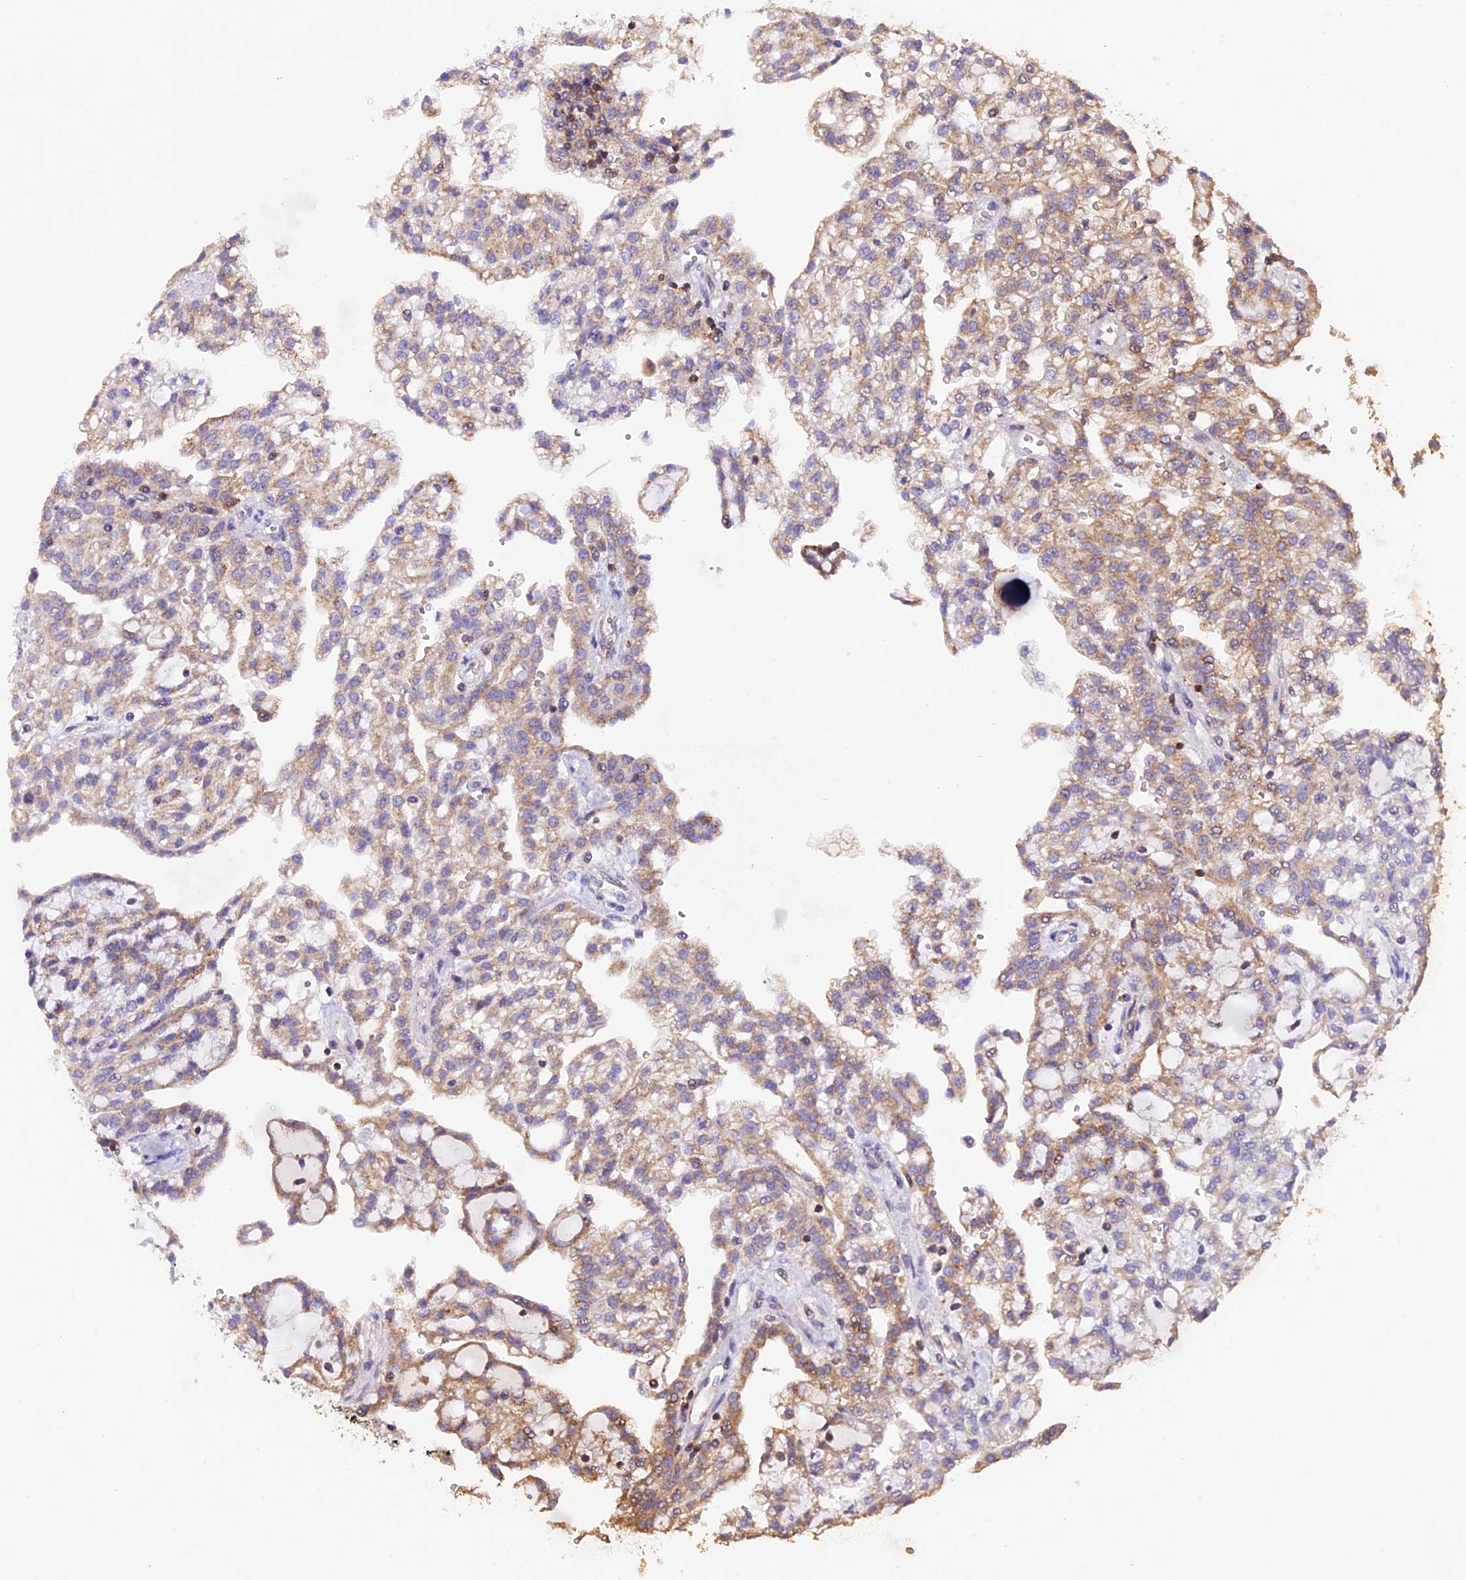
{"staining": {"intensity": "moderate", "quantity": "<25%", "location": "cytoplasmic/membranous"}, "tissue": "renal cancer", "cell_type": "Tumor cells", "image_type": "cancer", "snomed": [{"axis": "morphology", "description": "Adenocarcinoma, NOS"}, {"axis": "topography", "description": "Kidney"}], "caption": "Renal cancer (adenocarcinoma) stained with IHC shows moderate cytoplasmic/membranous staining in about <25% of tumor cells.", "gene": "PEX3", "patient": {"sex": "male", "age": 63}}